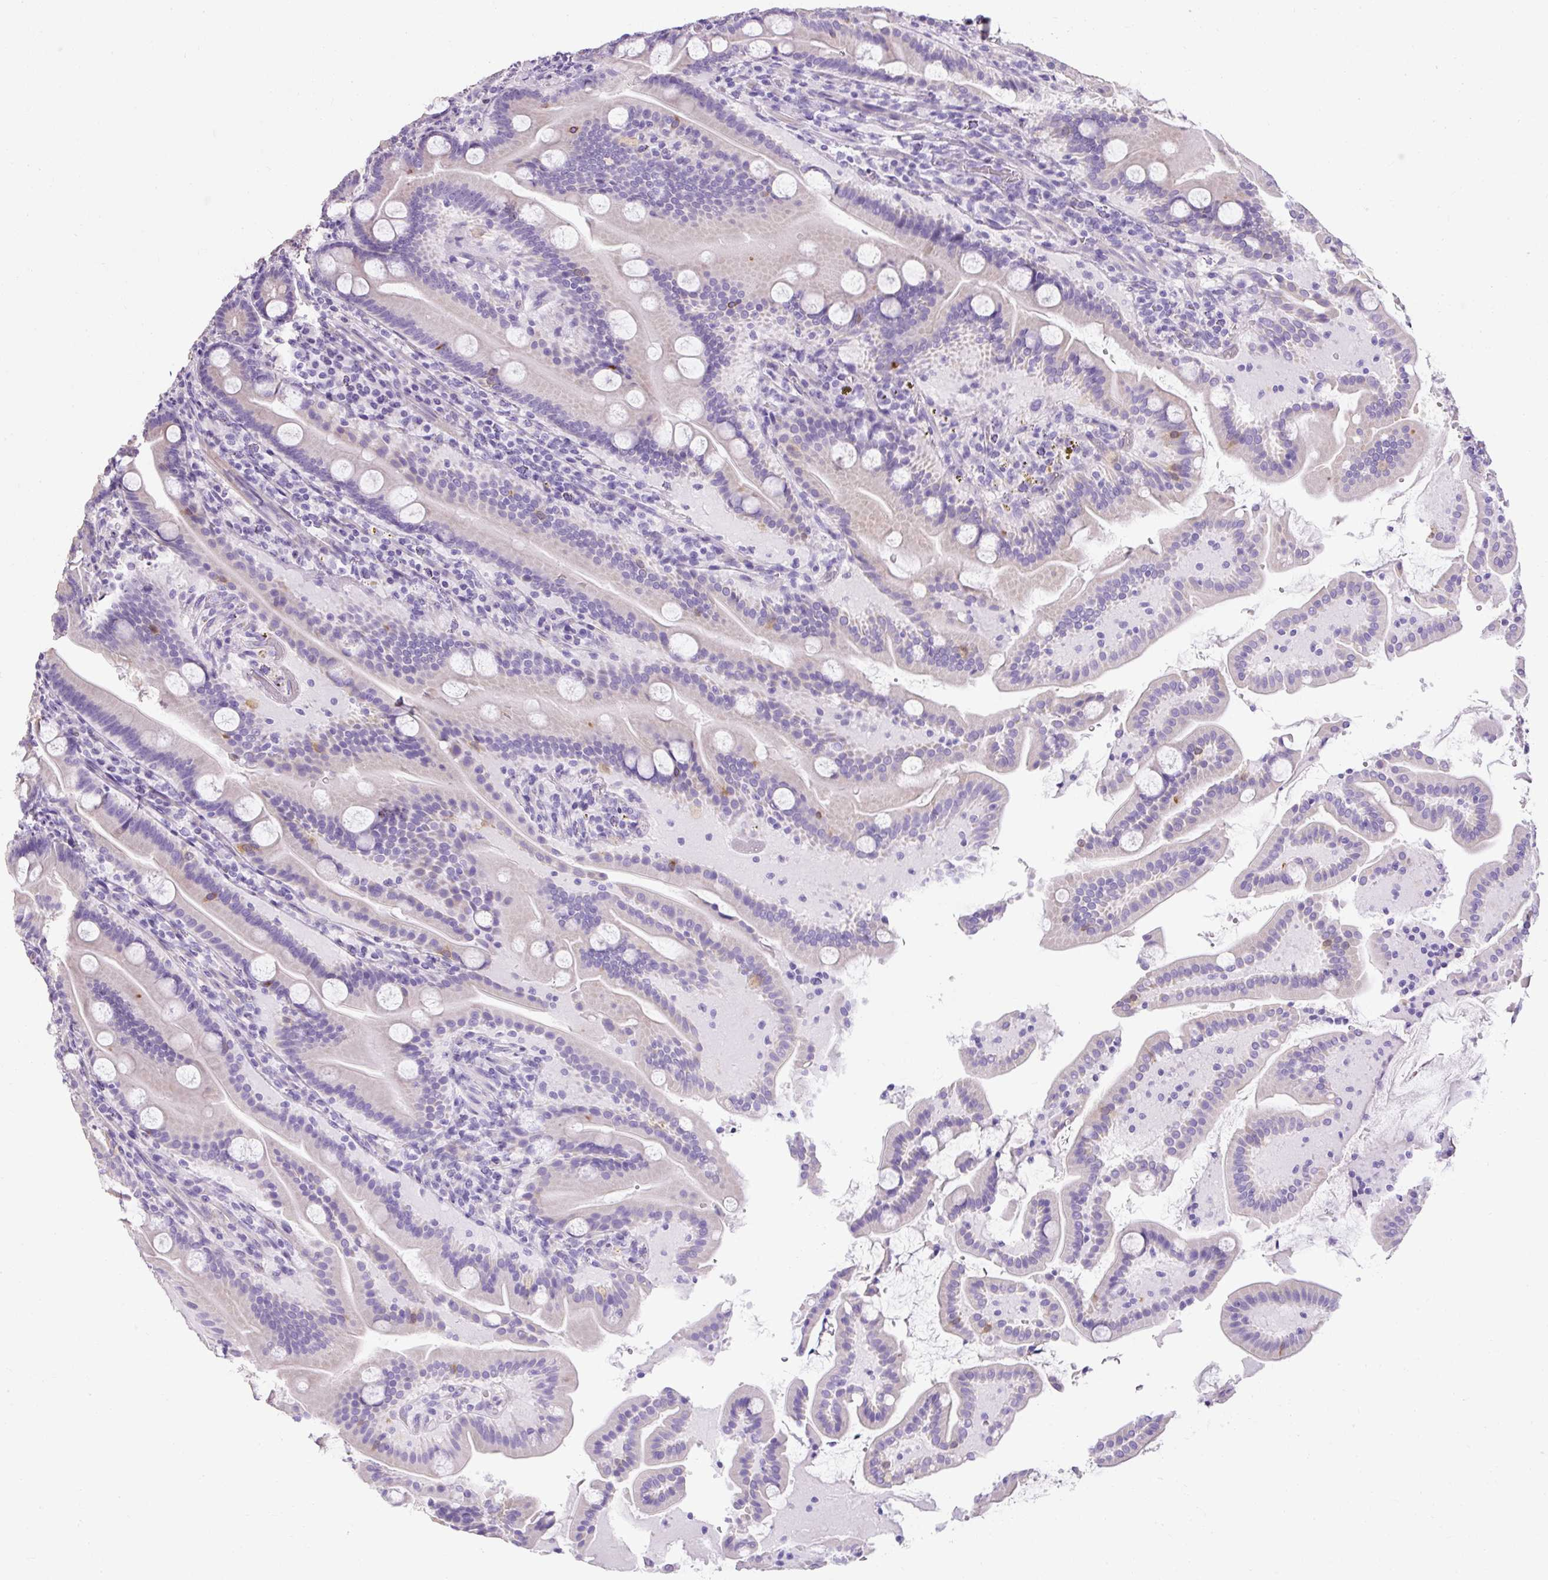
{"staining": {"intensity": "negative", "quantity": "none", "location": "none"}, "tissue": "duodenum", "cell_type": "Glandular cells", "image_type": "normal", "snomed": [{"axis": "morphology", "description": "Normal tissue, NOS"}, {"axis": "topography", "description": "Duodenum"}], "caption": "Immunohistochemical staining of benign human duodenum demonstrates no significant positivity in glandular cells. (Immunohistochemistry, brightfield microscopy, high magnification).", "gene": "C2CD4C", "patient": {"sex": "male", "age": 55}}